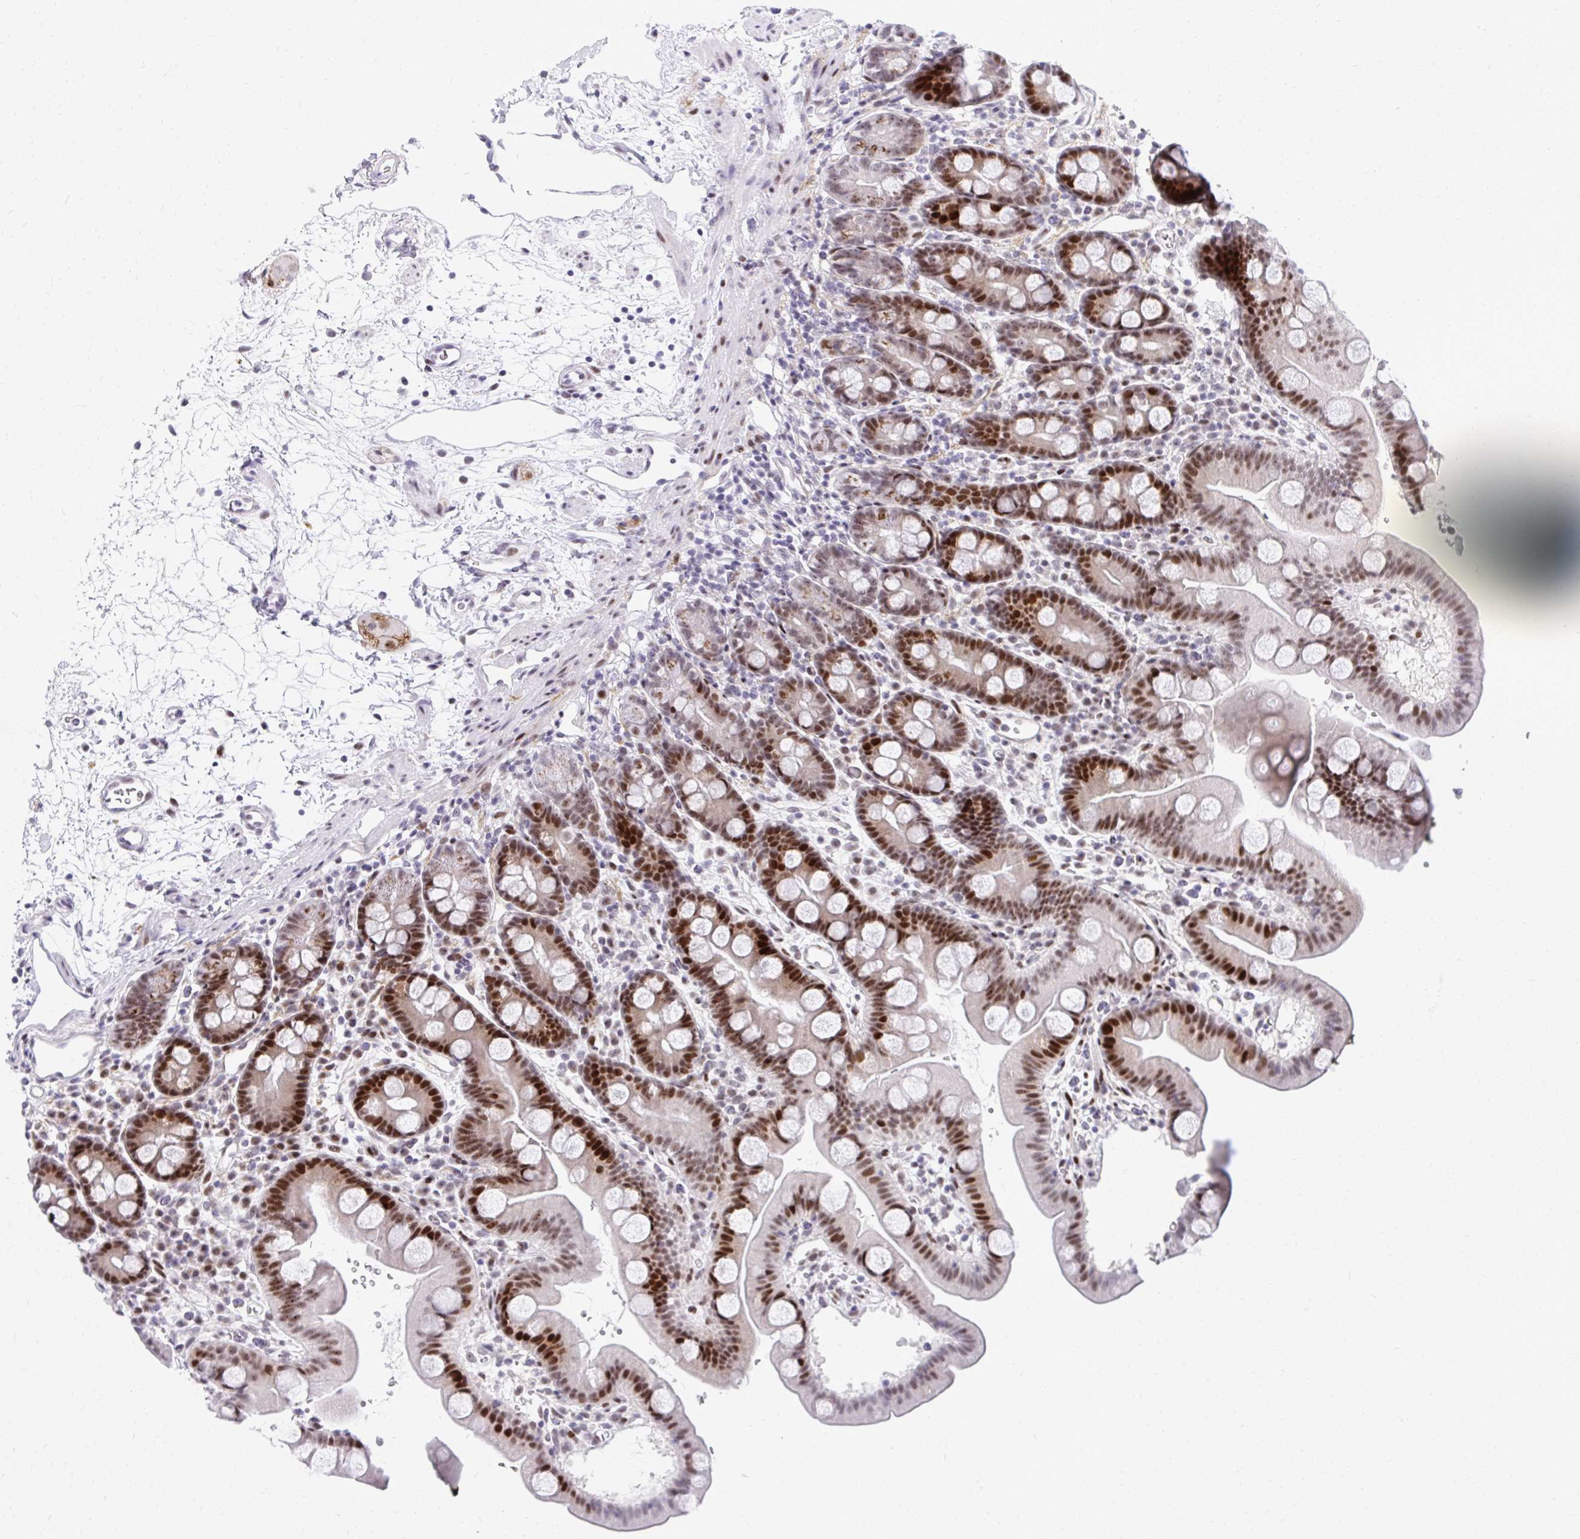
{"staining": {"intensity": "strong", "quantity": "25%-75%", "location": "cytoplasmic/membranous,nuclear"}, "tissue": "duodenum", "cell_type": "Glandular cells", "image_type": "normal", "snomed": [{"axis": "morphology", "description": "Normal tissue, NOS"}, {"axis": "topography", "description": "Duodenum"}], "caption": "Immunohistochemistry (IHC) staining of unremarkable duodenum, which exhibits high levels of strong cytoplasmic/membranous,nuclear positivity in about 25%-75% of glandular cells indicating strong cytoplasmic/membranous,nuclear protein positivity. The staining was performed using DAB (3,3'-diaminobenzidine) (brown) for protein detection and nuclei were counterstained in hematoxylin (blue).", "gene": "GLDN", "patient": {"sex": "male", "age": 59}}